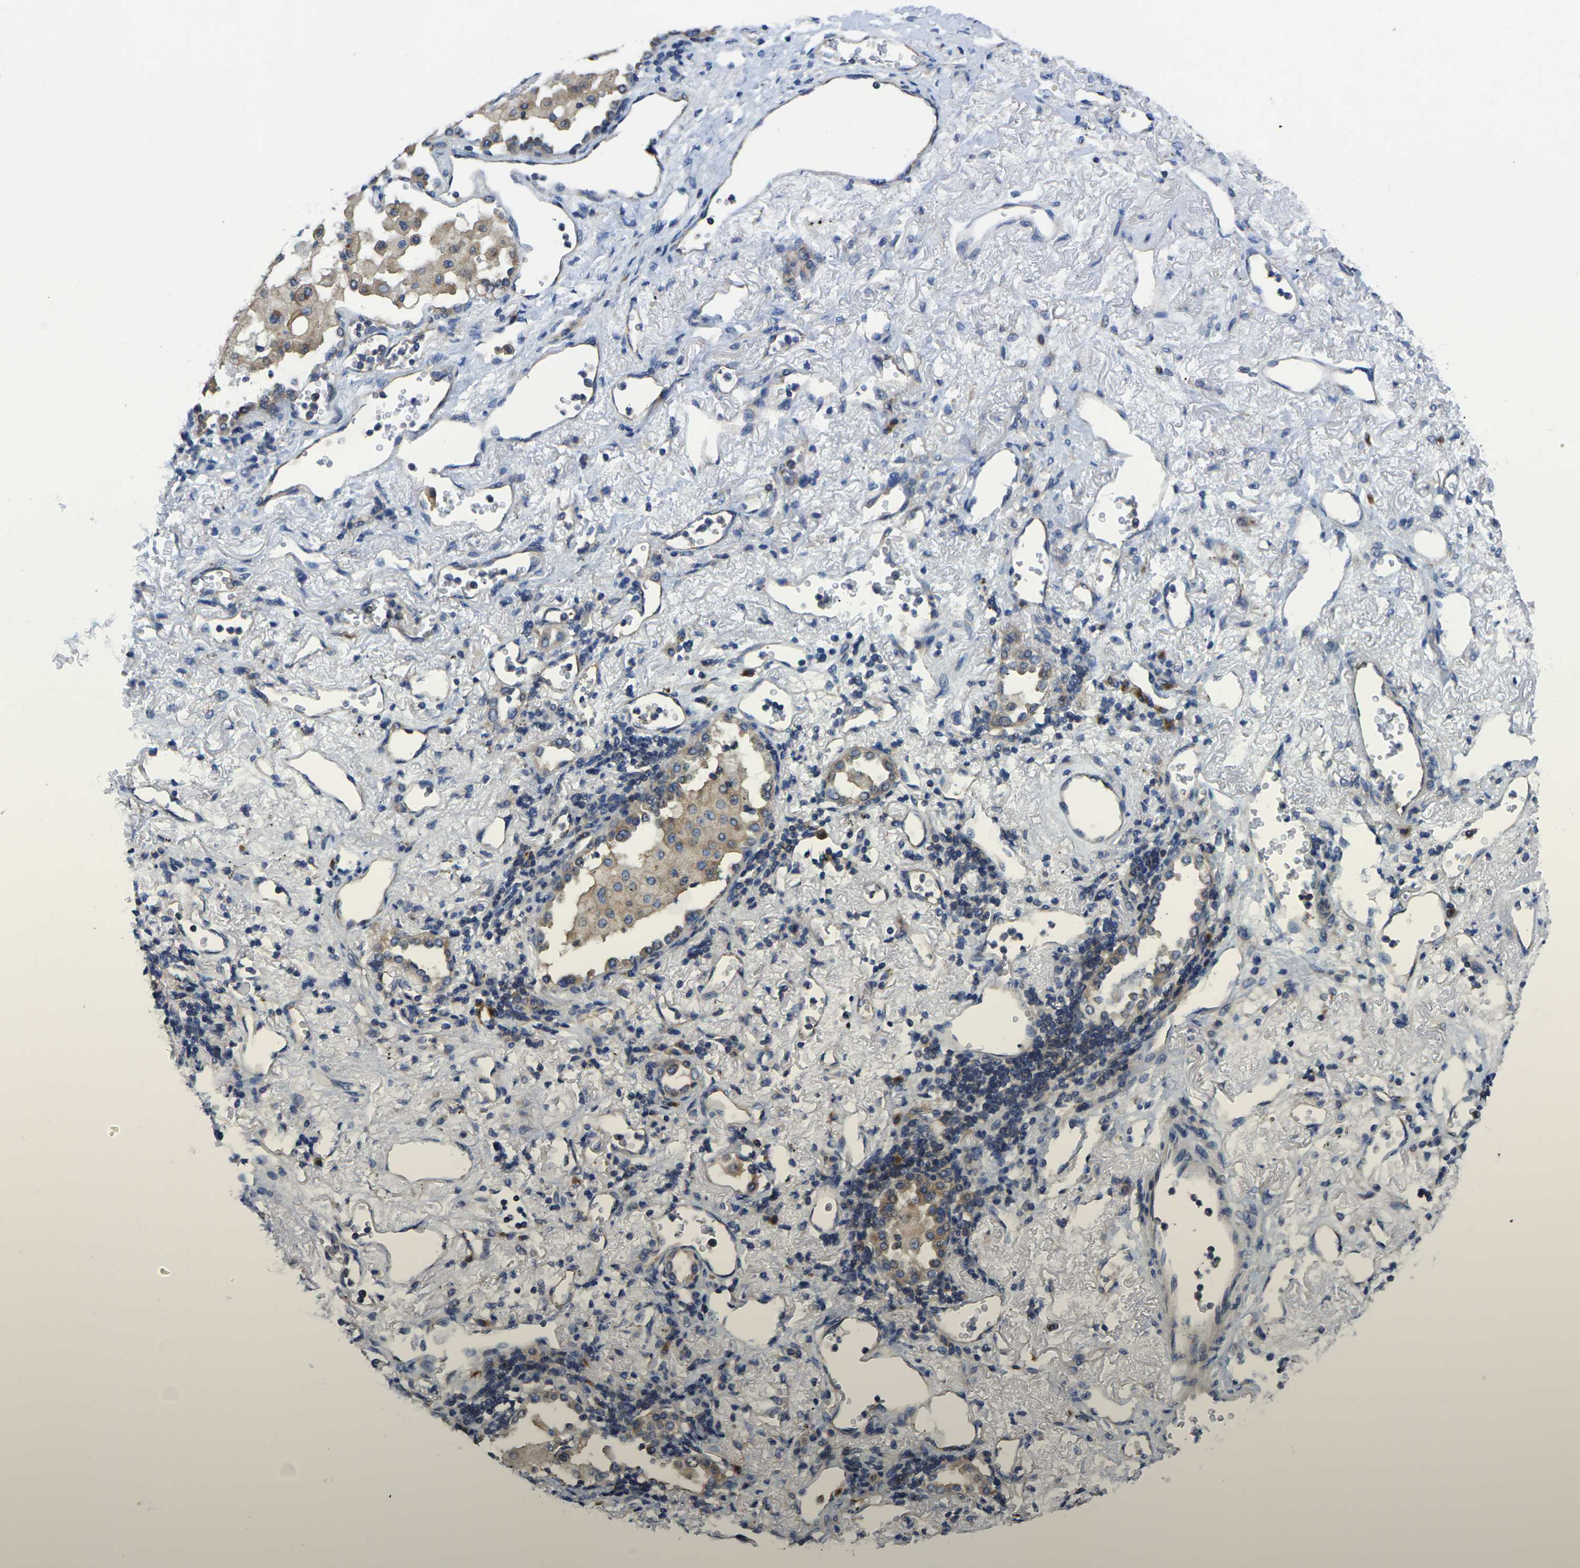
{"staining": {"intensity": "weak", "quantity": "25%-75%", "location": "cytoplasmic/membranous"}, "tissue": "lung cancer", "cell_type": "Tumor cells", "image_type": "cancer", "snomed": [{"axis": "morphology", "description": "Squamous cell carcinoma, NOS"}, {"axis": "topography", "description": "Lung"}], "caption": "This micrograph shows lung cancer stained with immunohistochemistry (IHC) to label a protein in brown. The cytoplasmic/membranous of tumor cells show weak positivity for the protein. Nuclei are counter-stained blue.", "gene": "TMCC2", "patient": {"sex": "female", "age": 73}}